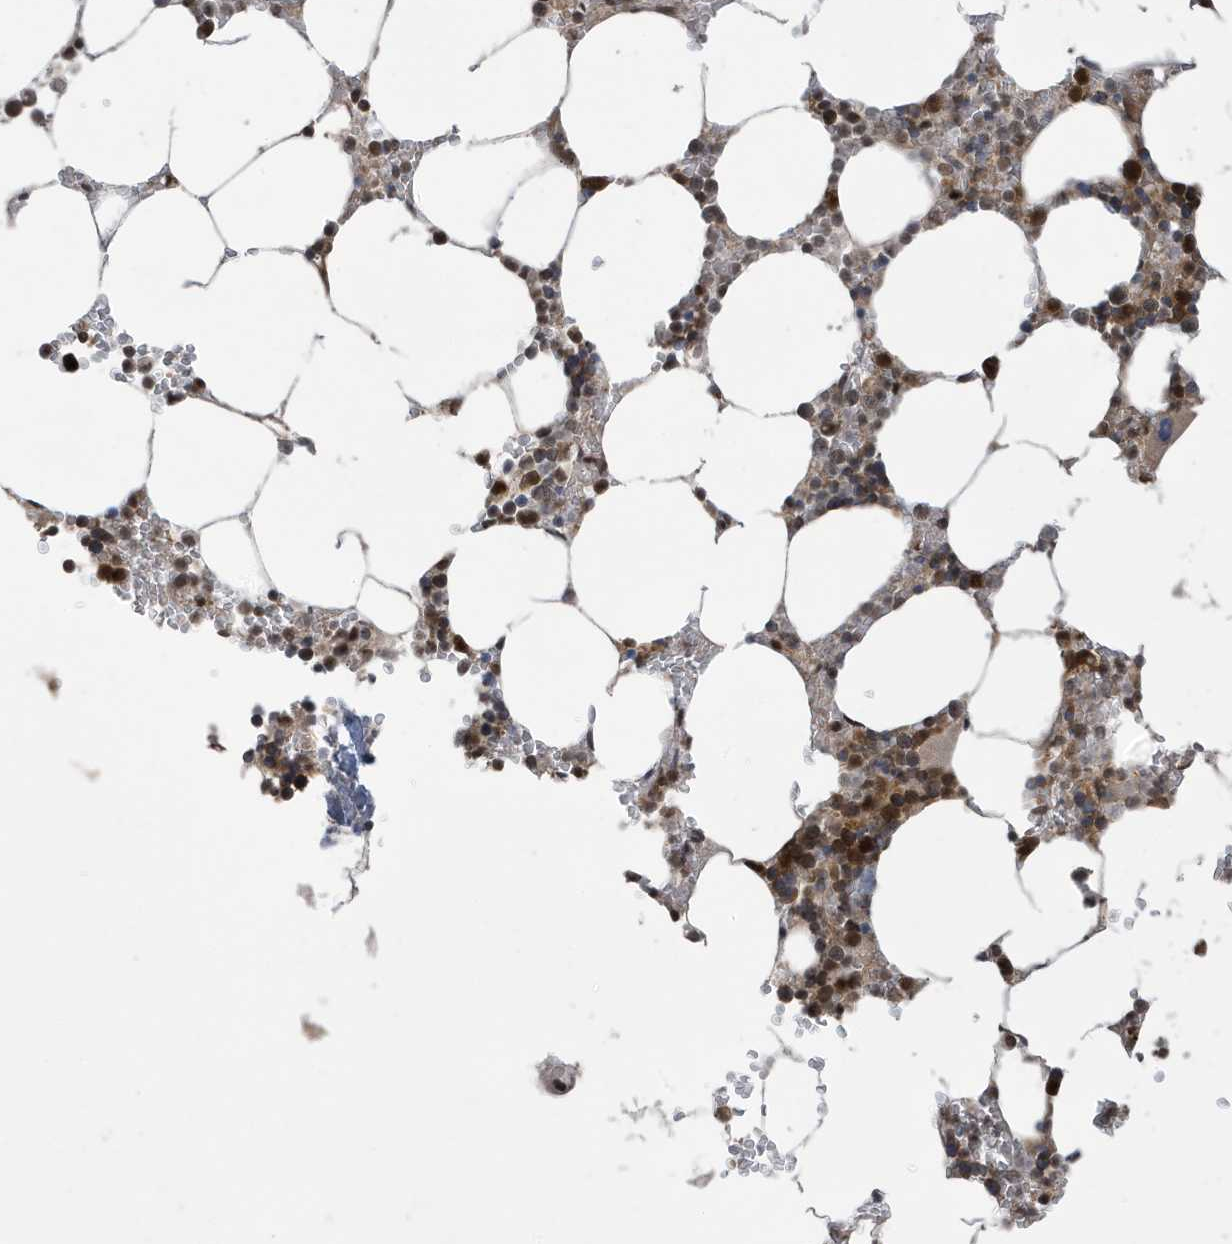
{"staining": {"intensity": "strong", "quantity": "25%-75%", "location": "nuclear"}, "tissue": "bone marrow", "cell_type": "Hematopoietic cells", "image_type": "normal", "snomed": [{"axis": "morphology", "description": "Normal tissue, NOS"}, {"axis": "topography", "description": "Bone marrow"}], "caption": "Immunohistochemistry (IHC) (DAB (3,3'-diaminobenzidine)) staining of normal human bone marrow demonstrates strong nuclear protein expression in about 25%-75% of hematopoietic cells.", "gene": "UBQLN1", "patient": {"sex": "male", "age": 70}}